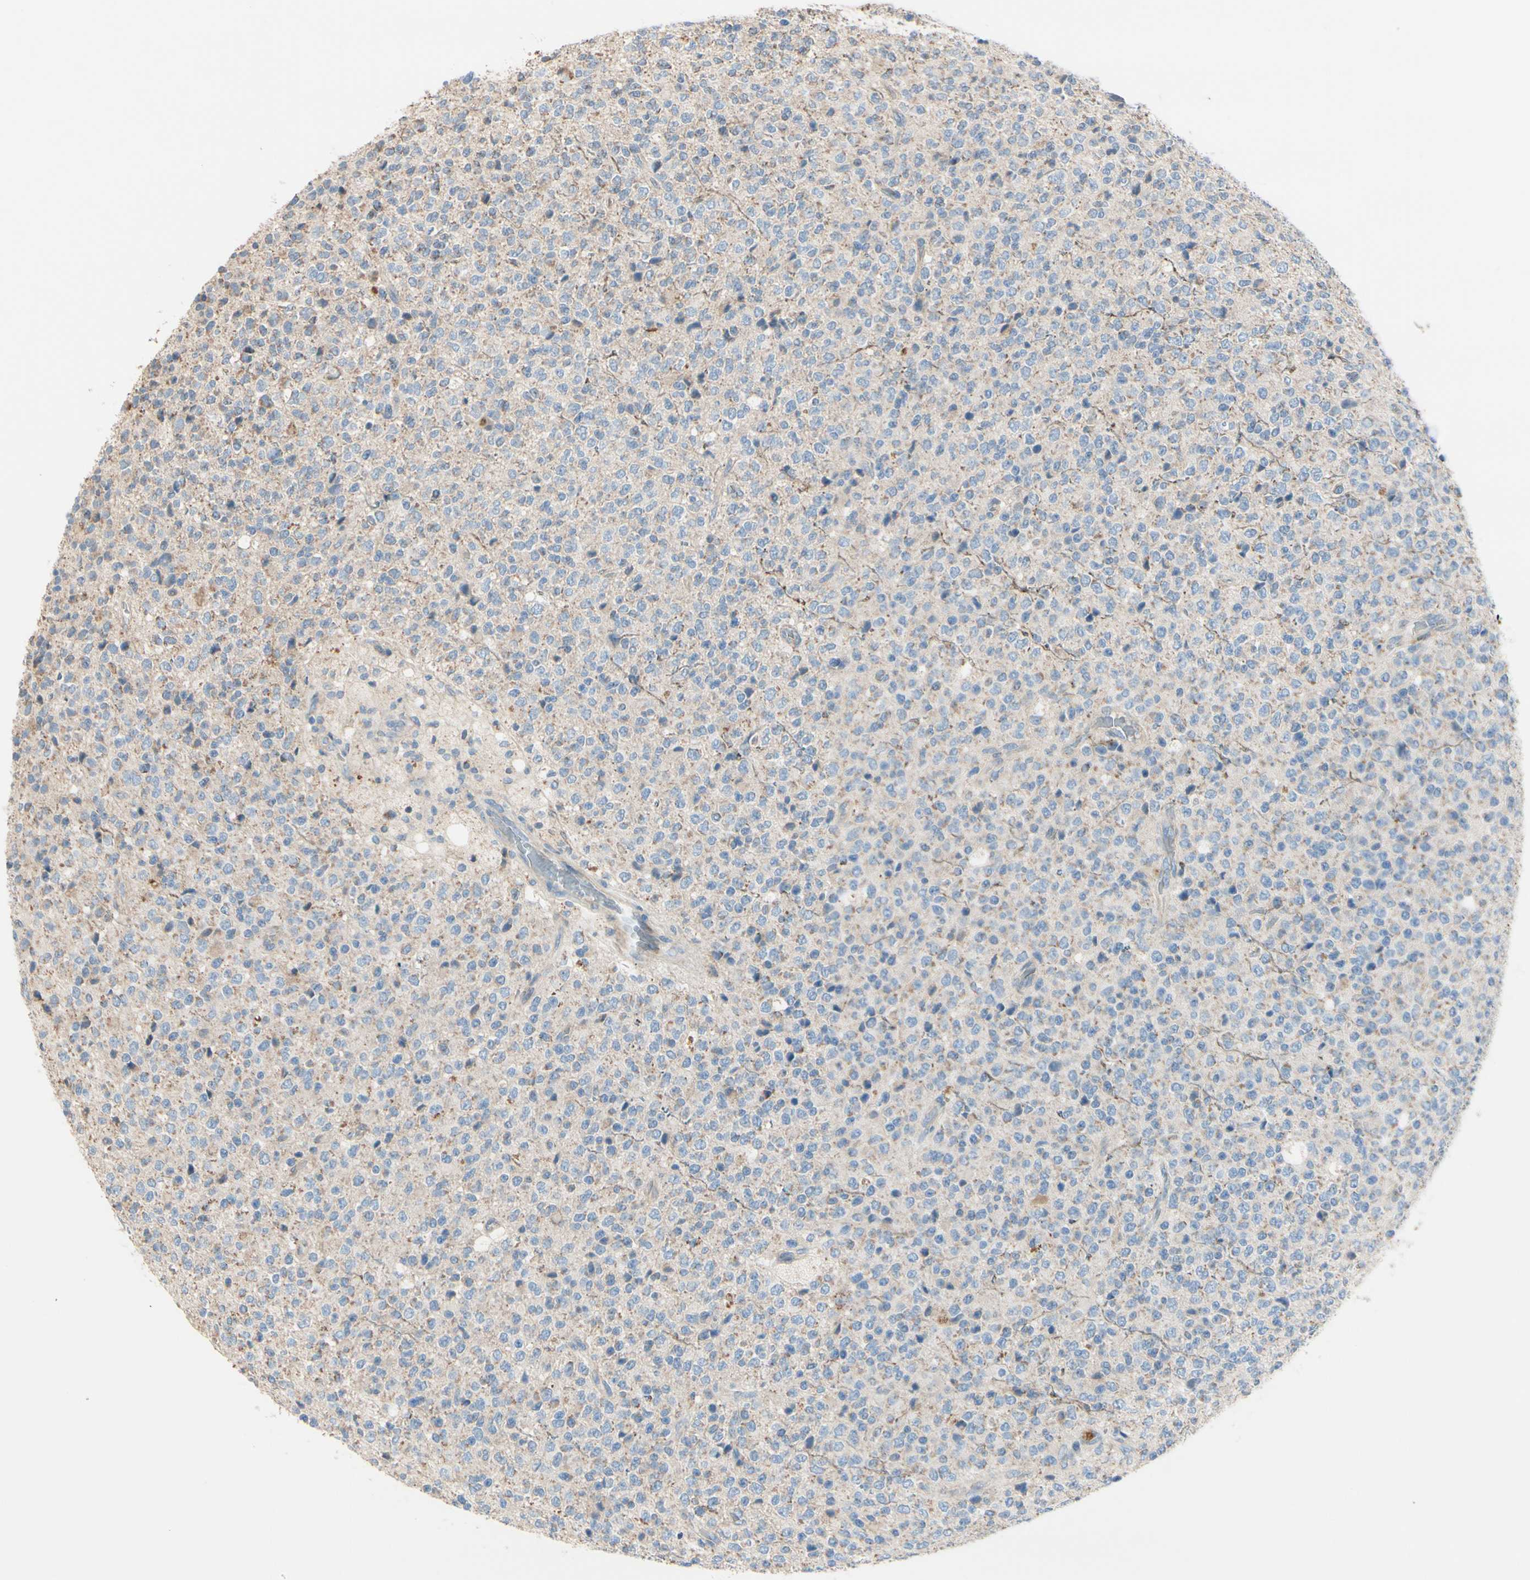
{"staining": {"intensity": "moderate", "quantity": "25%-75%", "location": "cytoplasmic/membranous"}, "tissue": "glioma", "cell_type": "Tumor cells", "image_type": "cancer", "snomed": [{"axis": "morphology", "description": "Glioma, malignant, High grade"}, {"axis": "topography", "description": "pancreas cauda"}], "caption": "About 25%-75% of tumor cells in high-grade glioma (malignant) exhibit moderate cytoplasmic/membranous protein positivity as visualized by brown immunohistochemical staining.", "gene": "EPHA3", "patient": {"sex": "male", "age": 60}}